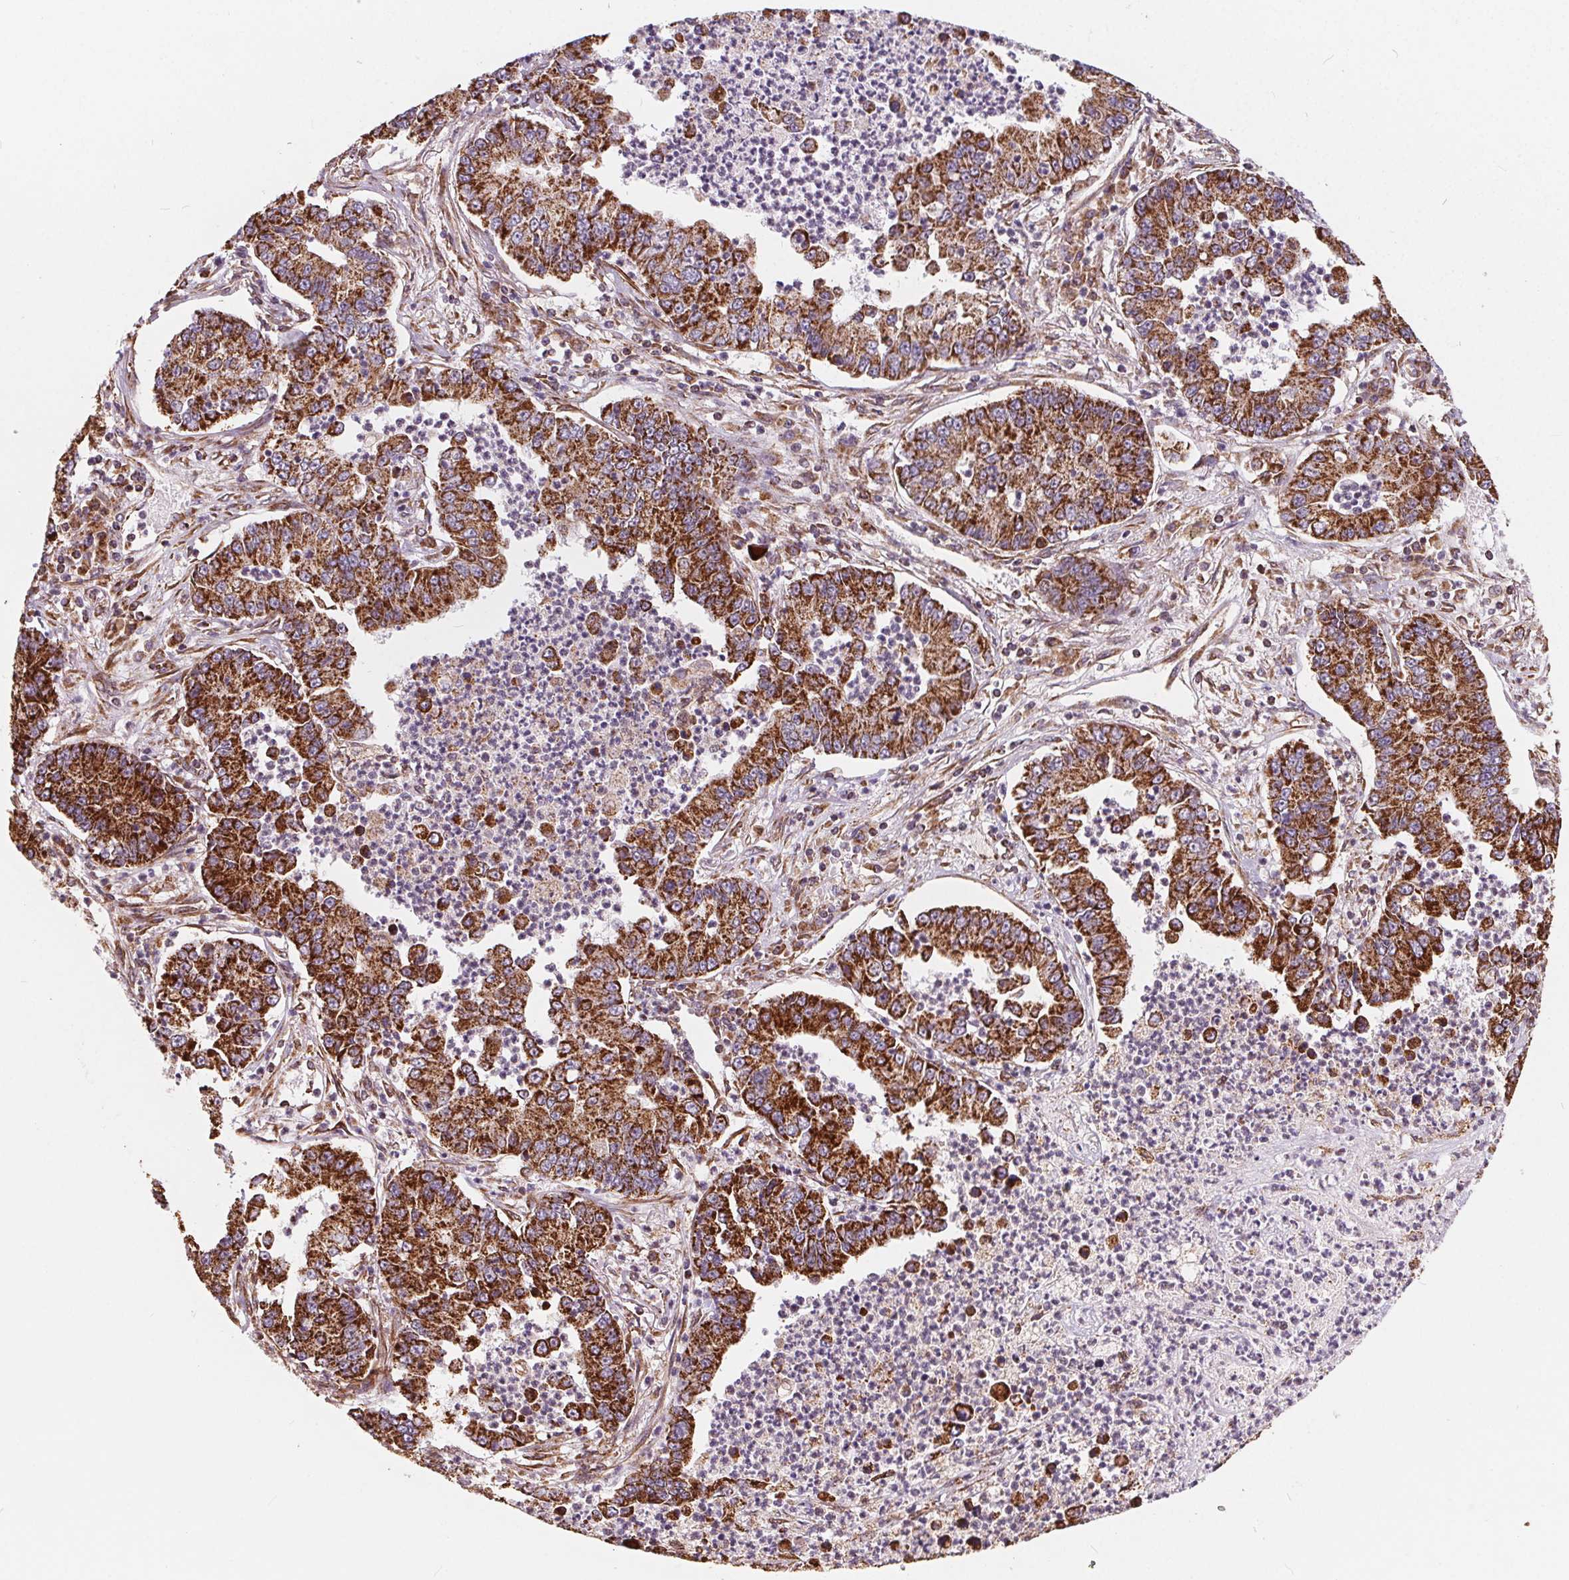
{"staining": {"intensity": "strong", "quantity": ">75%", "location": "cytoplasmic/membranous"}, "tissue": "lung cancer", "cell_type": "Tumor cells", "image_type": "cancer", "snomed": [{"axis": "morphology", "description": "Adenocarcinoma, NOS"}, {"axis": "topography", "description": "Lung"}], "caption": "DAB (3,3'-diaminobenzidine) immunohistochemical staining of lung cancer demonstrates strong cytoplasmic/membranous protein positivity in approximately >75% of tumor cells. (Stains: DAB in brown, nuclei in blue, Microscopy: brightfield microscopy at high magnification).", "gene": "PLSCR3", "patient": {"sex": "female", "age": 57}}